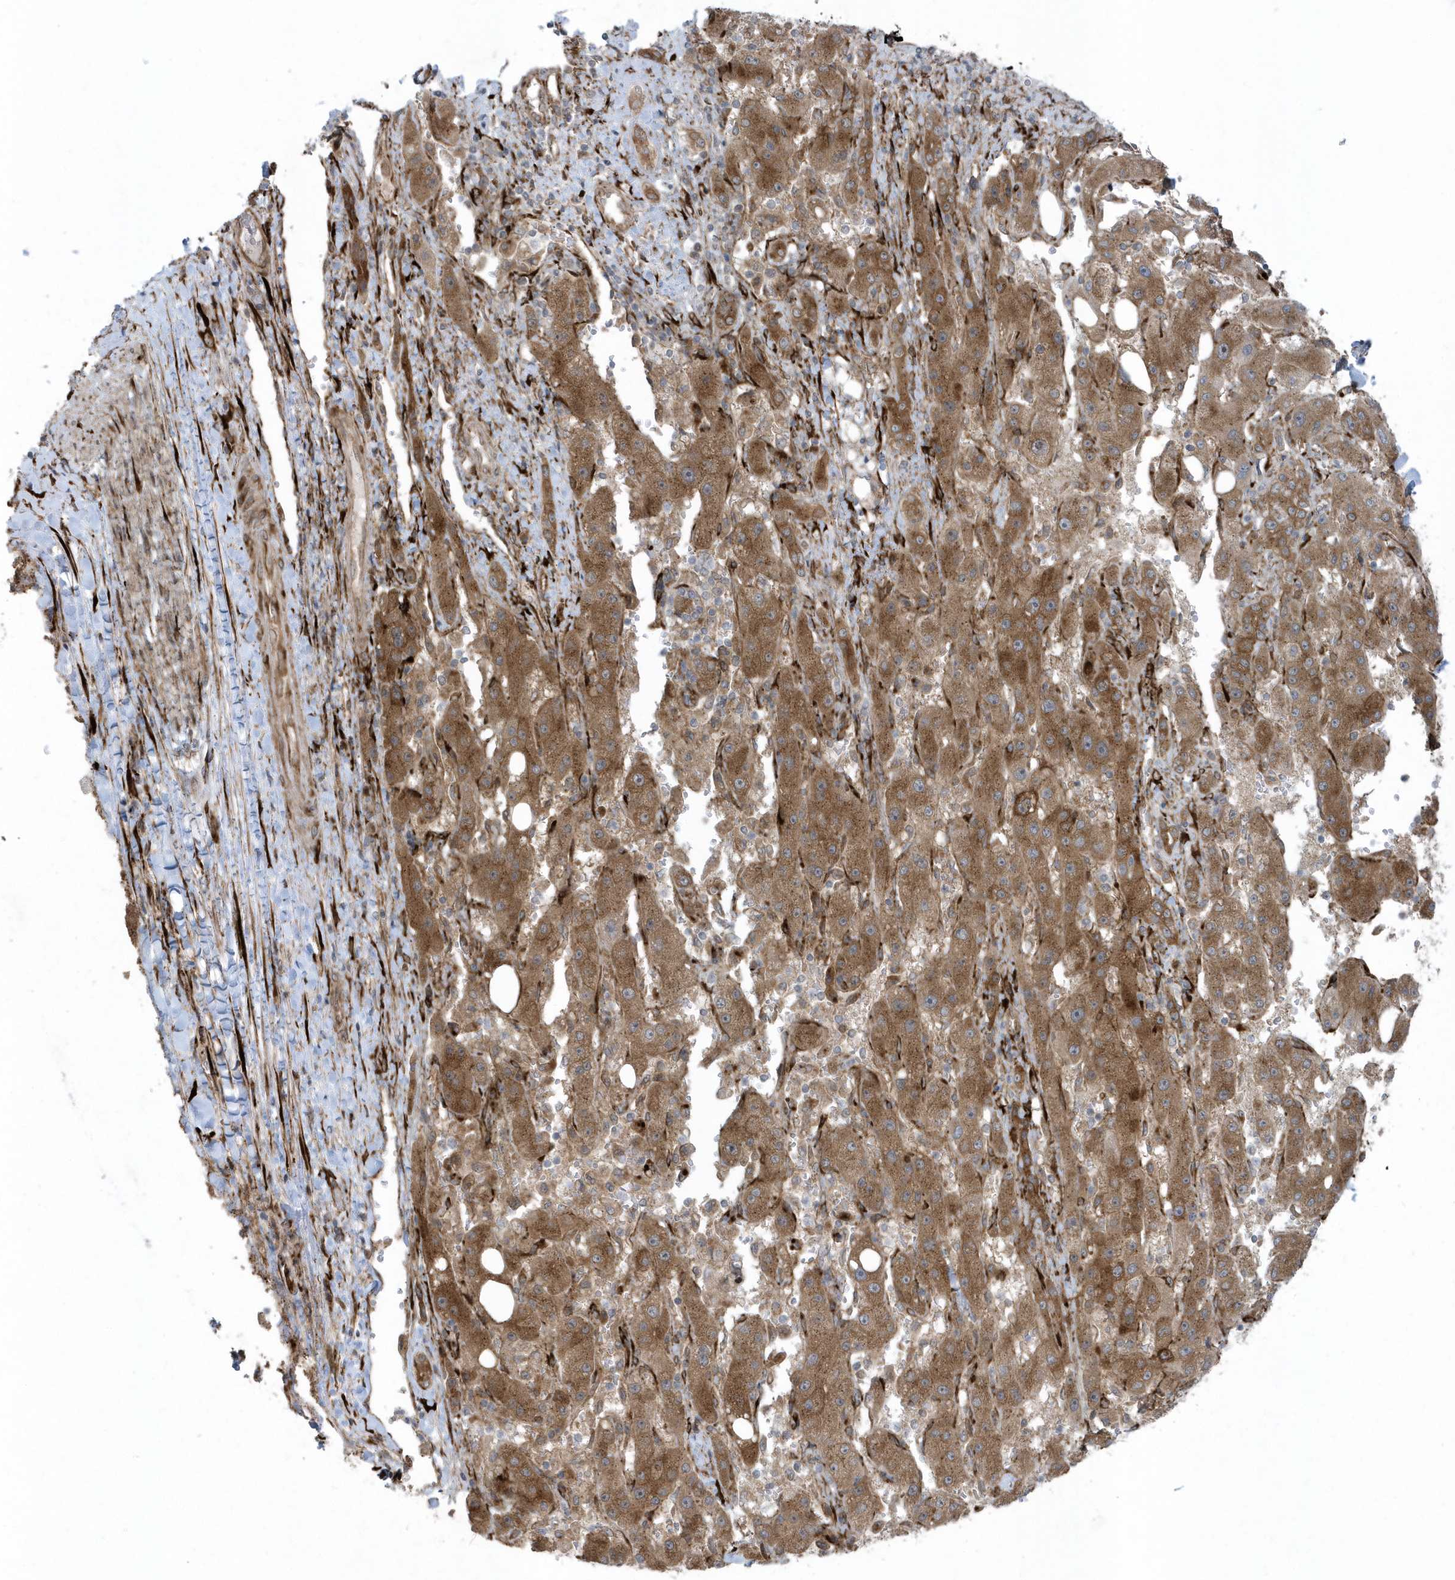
{"staining": {"intensity": "moderate", "quantity": ">75%", "location": "cytoplasmic/membranous"}, "tissue": "liver cancer", "cell_type": "Tumor cells", "image_type": "cancer", "snomed": [{"axis": "morphology", "description": "Carcinoma, Hepatocellular, NOS"}, {"axis": "topography", "description": "Liver"}], "caption": "A brown stain highlights moderate cytoplasmic/membranous positivity of a protein in human liver cancer (hepatocellular carcinoma) tumor cells. (DAB (3,3'-diaminobenzidine) IHC with brightfield microscopy, high magnification).", "gene": "FAM98A", "patient": {"sex": "female", "age": 73}}